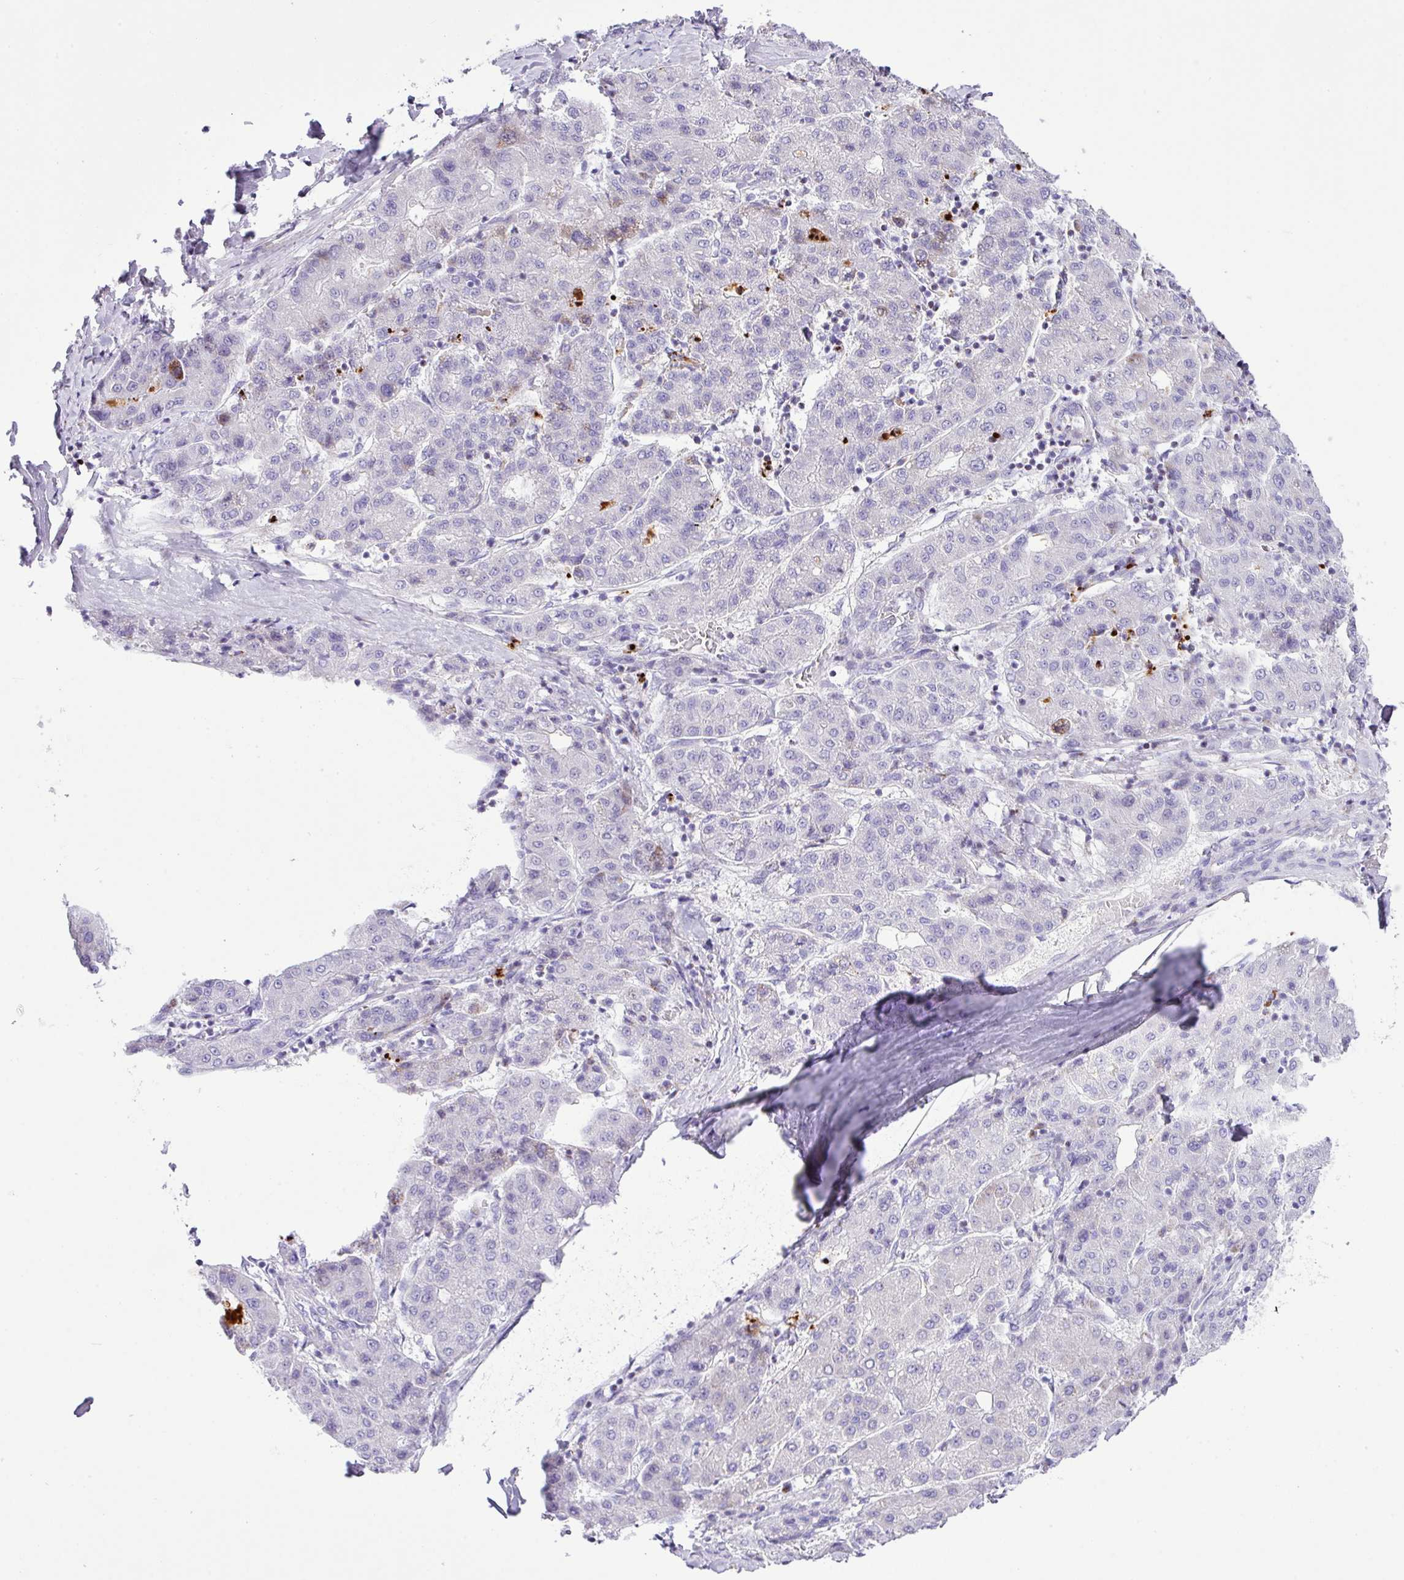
{"staining": {"intensity": "negative", "quantity": "none", "location": "none"}, "tissue": "liver cancer", "cell_type": "Tumor cells", "image_type": "cancer", "snomed": [{"axis": "morphology", "description": "Carcinoma, Hepatocellular, NOS"}, {"axis": "topography", "description": "Liver"}], "caption": "Human liver cancer (hepatocellular carcinoma) stained for a protein using immunohistochemistry (IHC) exhibits no positivity in tumor cells.", "gene": "RCAN2", "patient": {"sex": "male", "age": 65}}